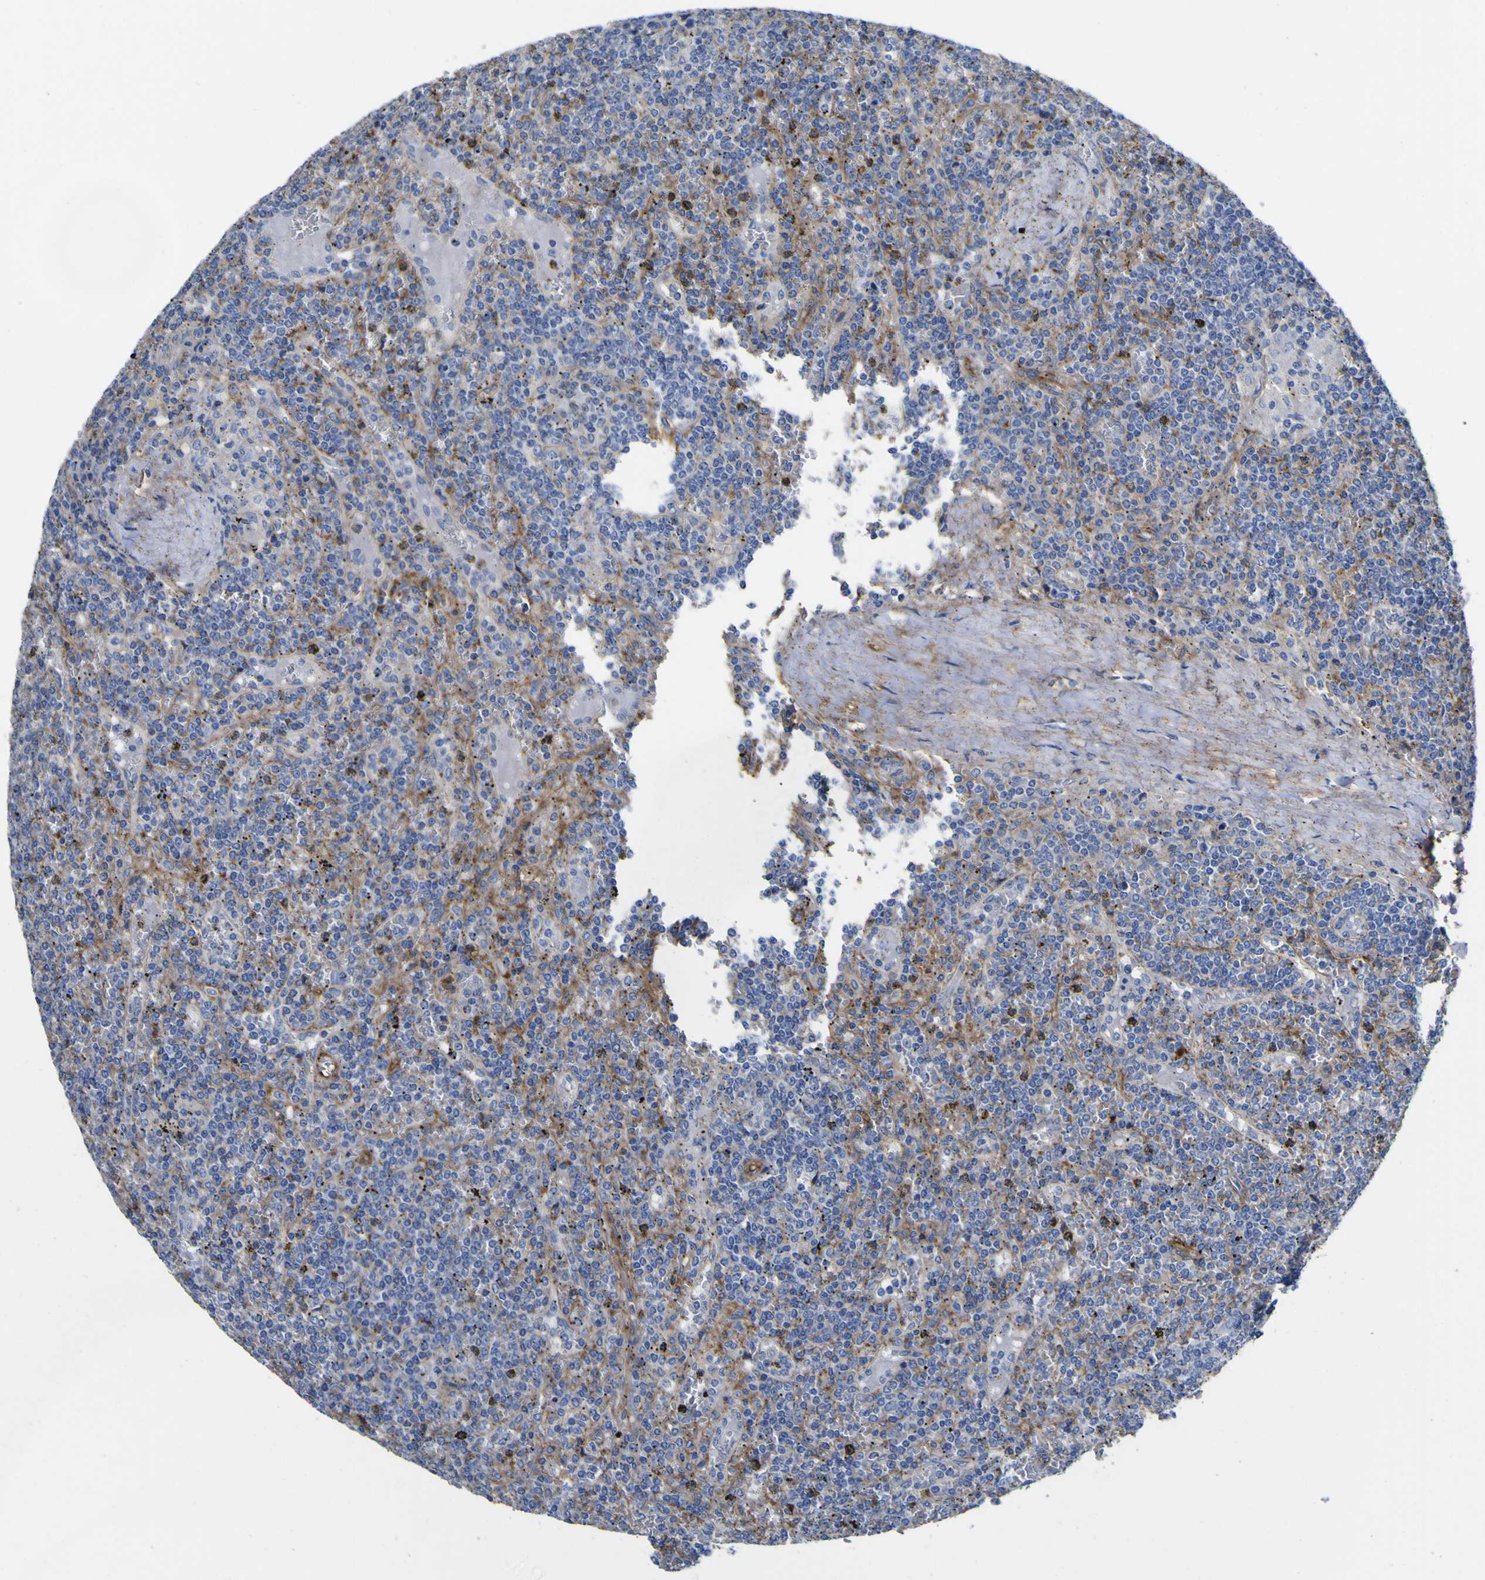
{"staining": {"intensity": "negative", "quantity": "none", "location": "none"}, "tissue": "lymphoma", "cell_type": "Tumor cells", "image_type": "cancer", "snomed": [{"axis": "morphology", "description": "Malignant lymphoma, non-Hodgkin's type, Low grade"}, {"axis": "topography", "description": "Spleen"}], "caption": "Low-grade malignant lymphoma, non-Hodgkin's type stained for a protein using immunohistochemistry shows no expression tumor cells.", "gene": "CD151", "patient": {"sex": "female", "age": 19}}